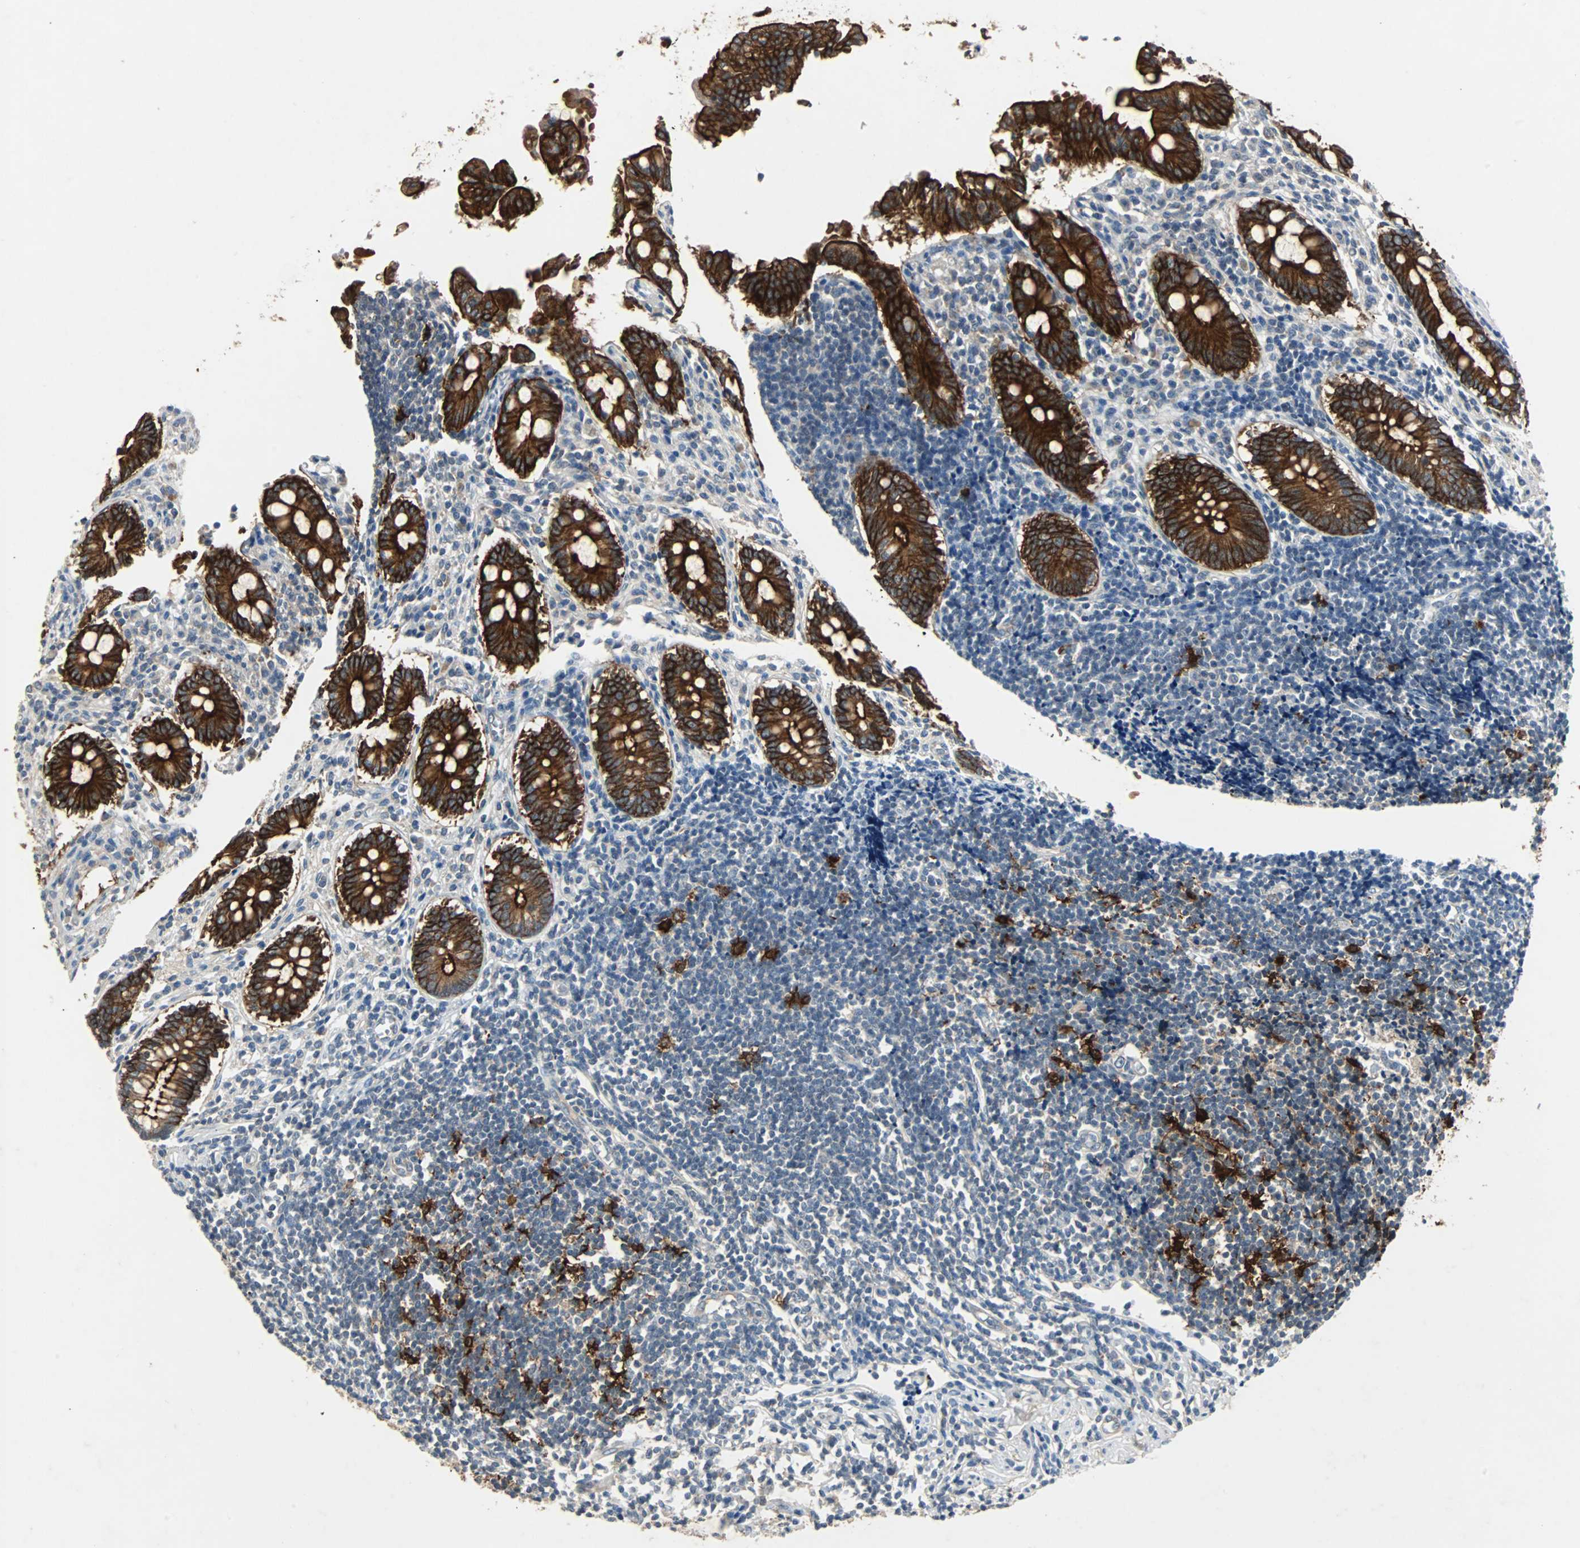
{"staining": {"intensity": "strong", "quantity": ">75%", "location": "cytoplasmic/membranous"}, "tissue": "appendix", "cell_type": "Glandular cells", "image_type": "normal", "snomed": [{"axis": "morphology", "description": "Normal tissue, NOS"}, {"axis": "topography", "description": "Appendix"}], "caption": "Appendix stained for a protein reveals strong cytoplasmic/membranous positivity in glandular cells. Nuclei are stained in blue.", "gene": "CMC2", "patient": {"sex": "female", "age": 50}}